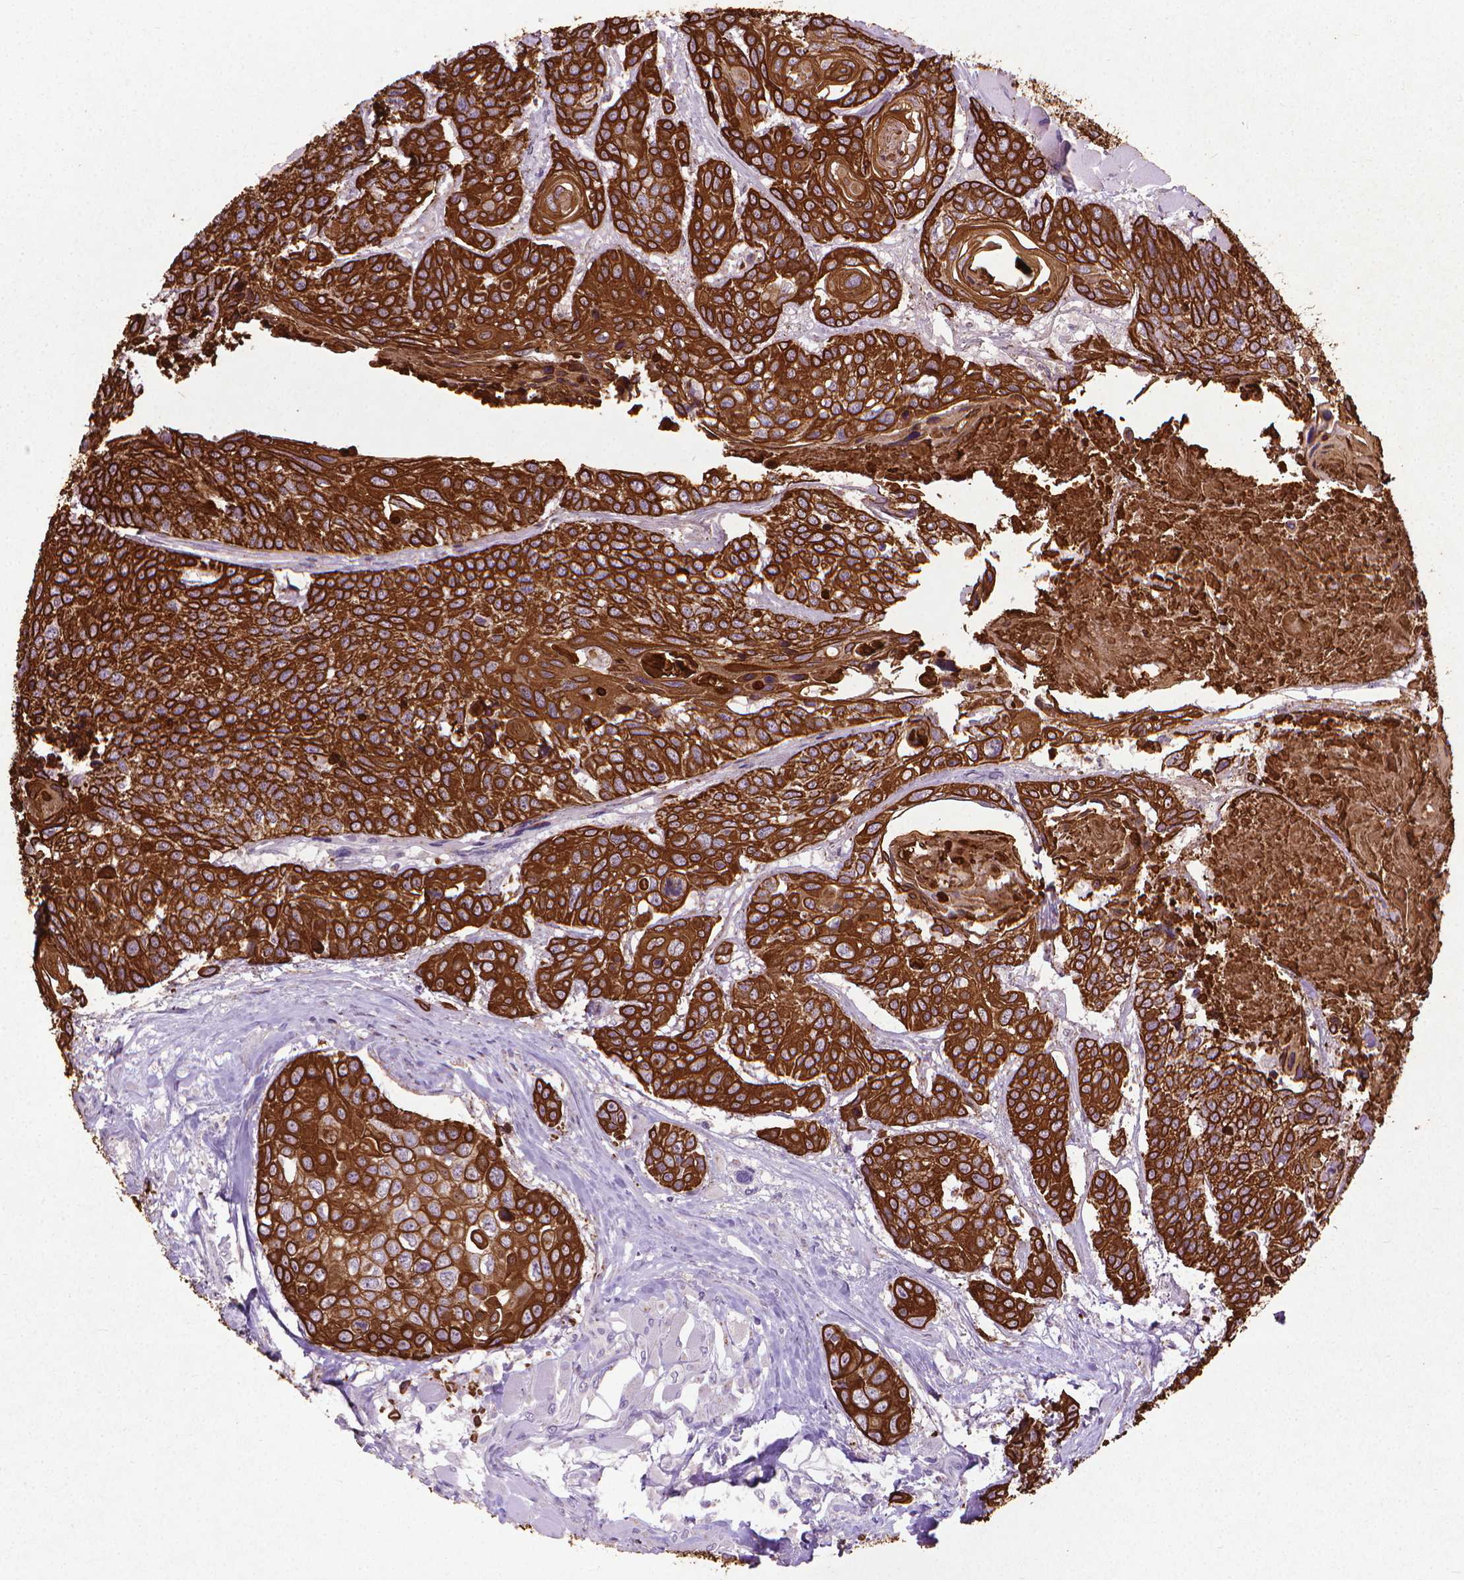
{"staining": {"intensity": "strong", "quantity": ">75%", "location": "cytoplasmic/membranous"}, "tissue": "head and neck cancer", "cell_type": "Tumor cells", "image_type": "cancer", "snomed": [{"axis": "morphology", "description": "Squamous cell carcinoma, NOS"}, {"axis": "topography", "description": "Oral tissue"}, {"axis": "topography", "description": "Head-Neck"}], "caption": "Immunohistochemical staining of human head and neck cancer (squamous cell carcinoma) exhibits high levels of strong cytoplasmic/membranous protein staining in approximately >75% of tumor cells. Immunohistochemistry (ihc) stains the protein in brown and the nuclei are stained blue.", "gene": "KRT5", "patient": {"sex": "male", "age": 56}}